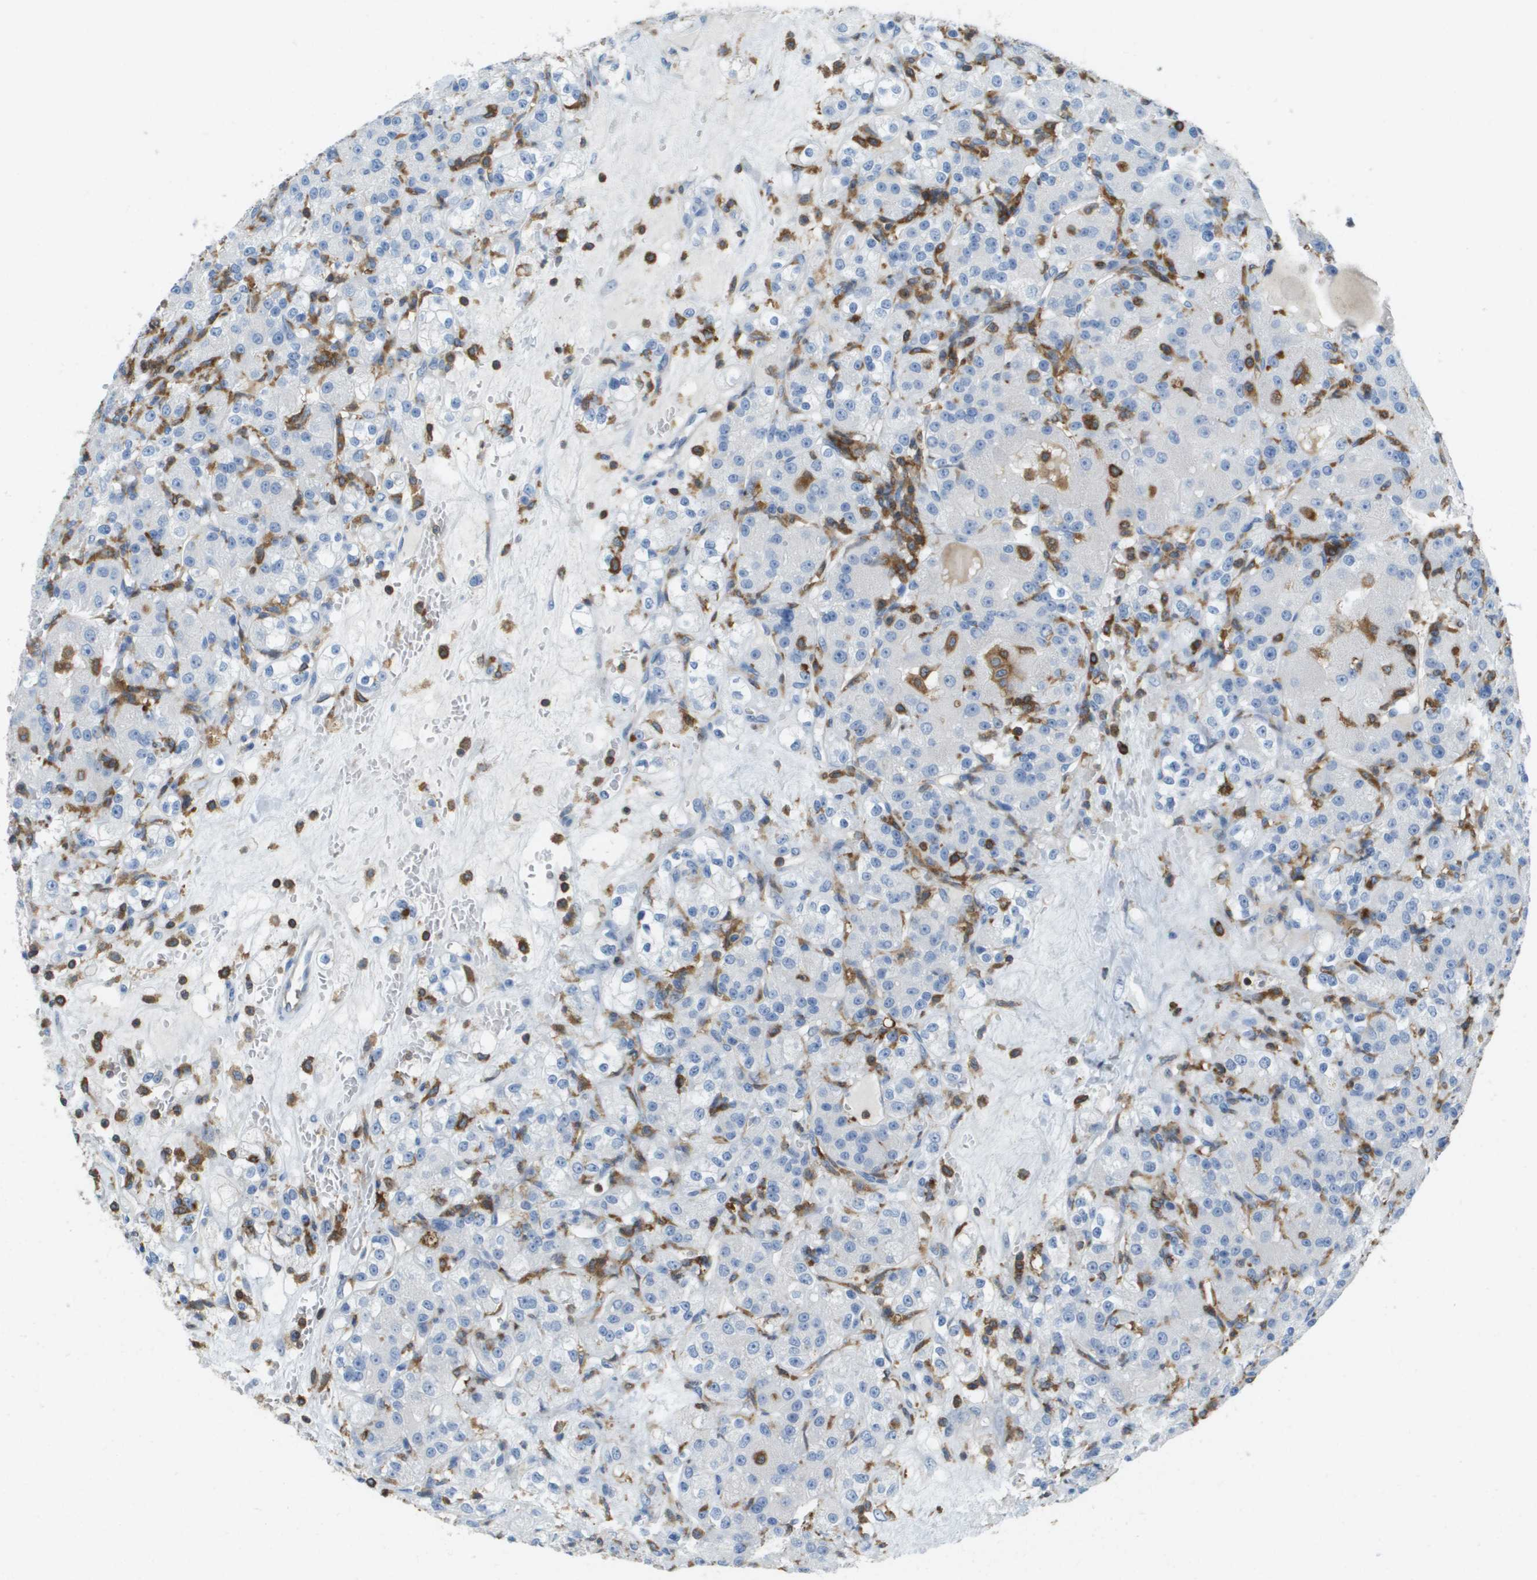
{"staining": {"intensity": "negative", "quantity": "none", "location": "none"}, "tissue": "renal cancer", "cell_type": "Tumor cells", "image_type": "cancer", "snomed": [{"axis": "morphology", "description": "Normal tissue, NOS"}, {"axis": "morphology", "description": "Adenocarcinoma, NOS"}, {"axis": "topography", "description": "Kidney"}], "caption": "A micrograph of adenocarcinoma (renal) stained for a protein shows no brown staining in tumor cells.", "gene": "APBB1IP", "patient": {"sex": "male", "age": 61}}